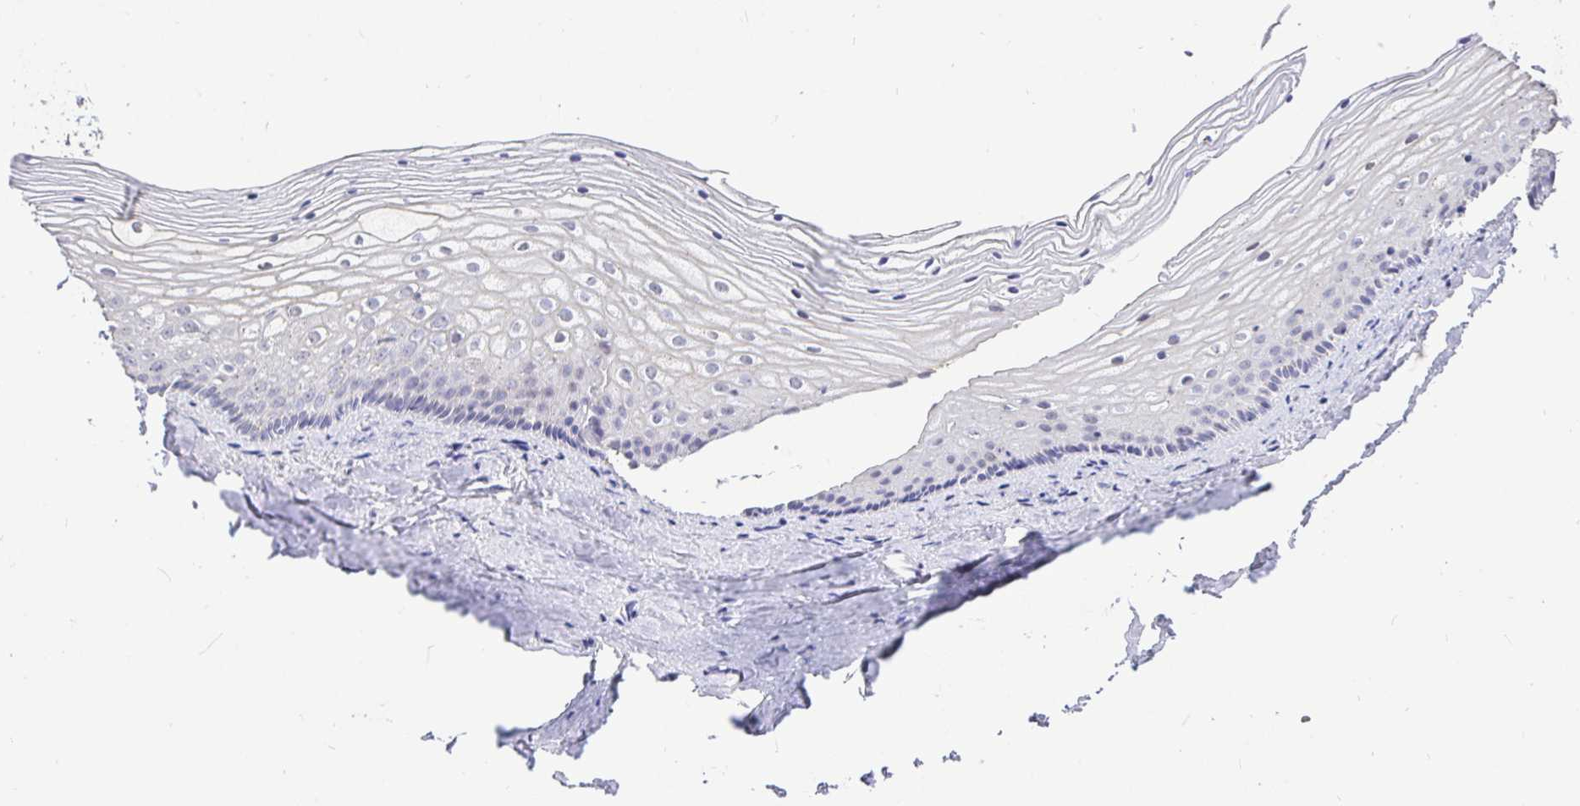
{"staining": {"intensity": "negative", "quantity": "none", "location": "none"}, "tissue": "vagina", "cell_type": "Squamous epithelial cells", "image_type": "normal", "snomed": [{"axis": "morphology", "description": "Normal tissue, NOS"}, {"axis": "topography", "description": "Vagina"}], "caption": "An image of vagina stained for a protein exhibits no brown staining in squamous epithelial cells. (DAB immunohistochemistry (IHC), high magnification).", "gene": "EZHIP", "patient": {"sex": "female", "age": 45}}